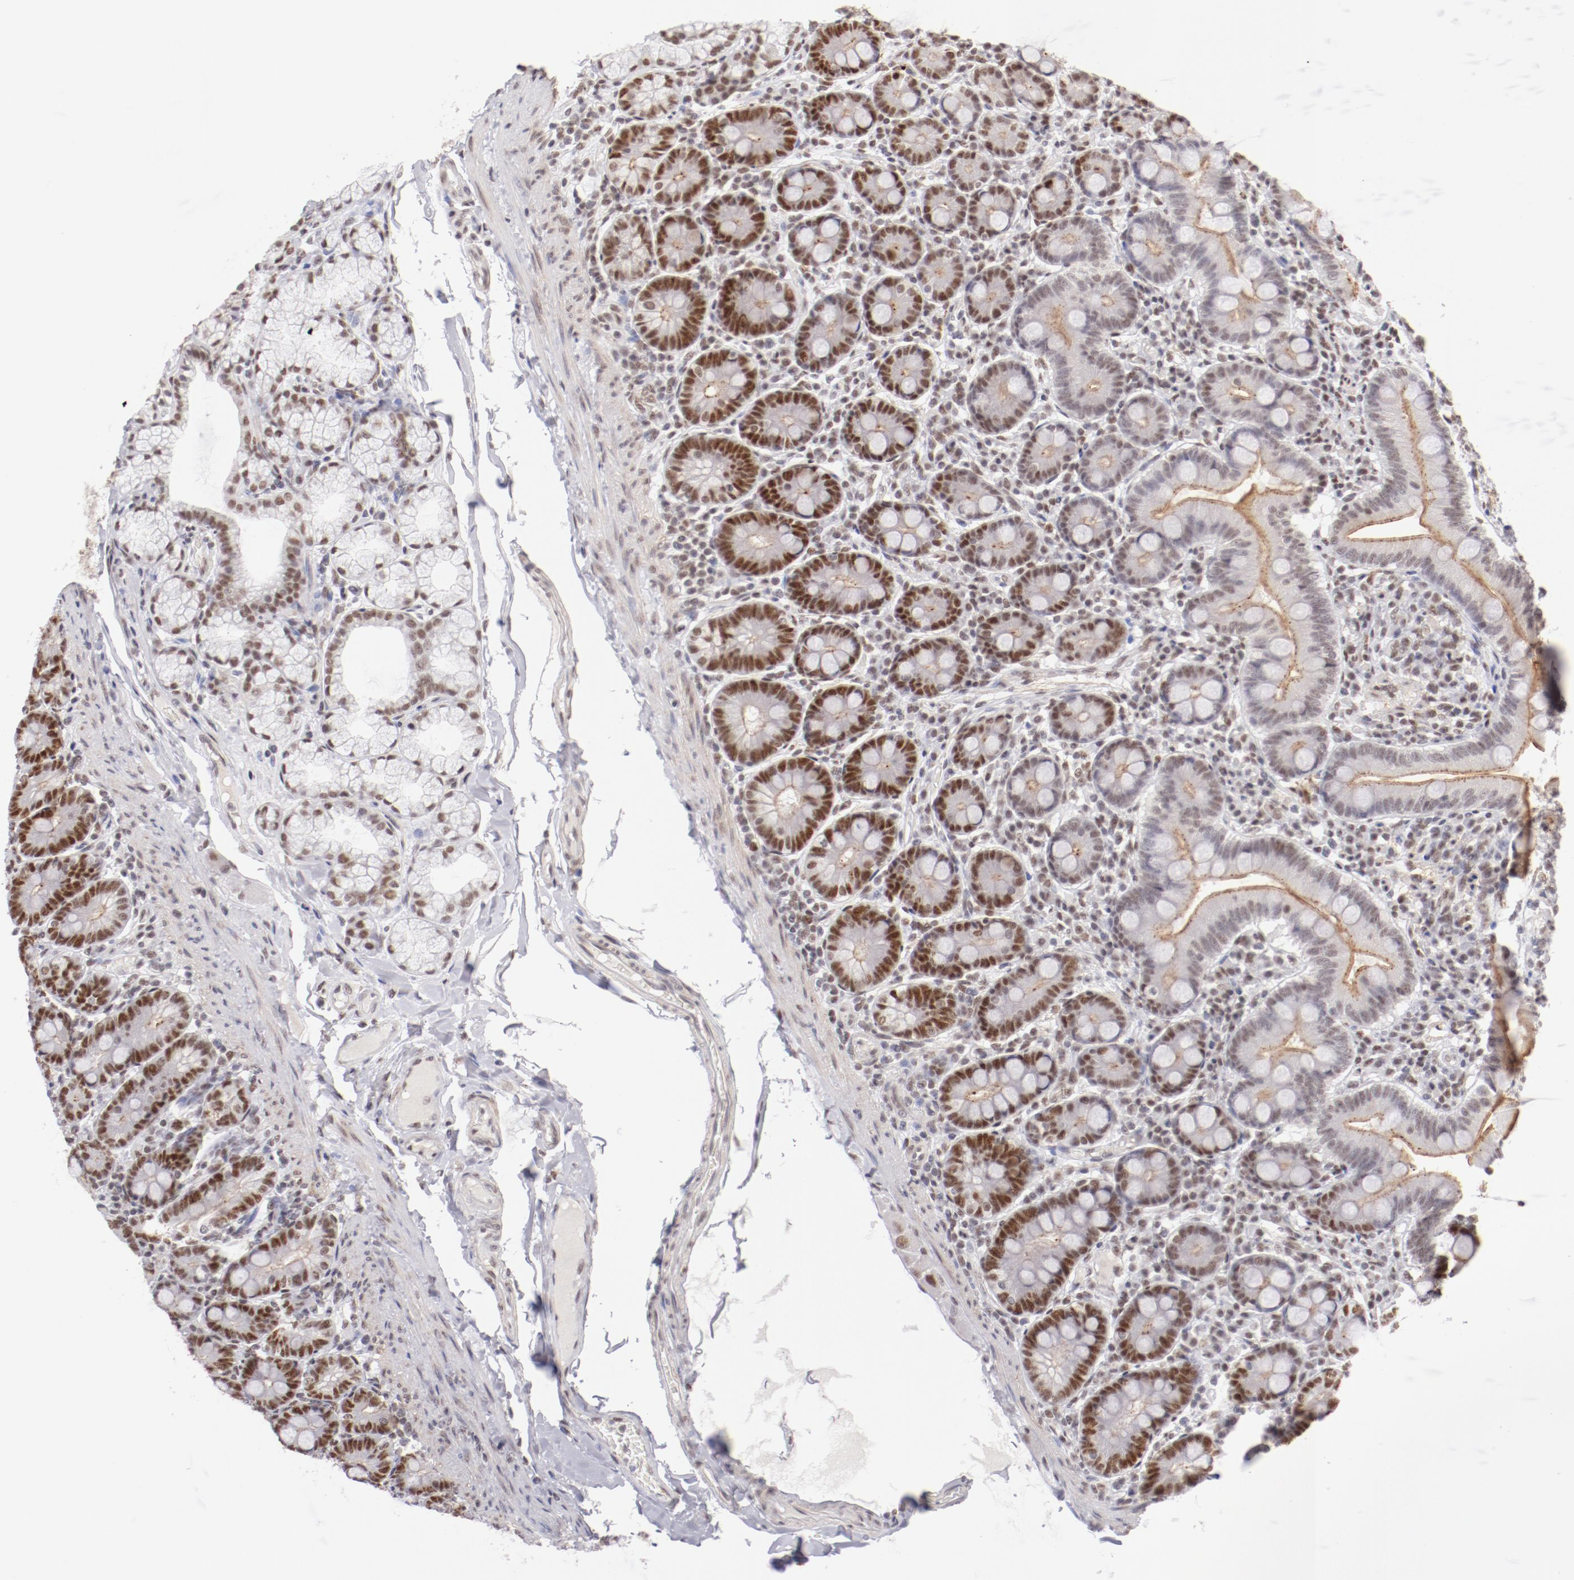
{"staining": {"intensity": "moderate", "quantity": "25%-75%", "location": "cytoplasmic/membranous,nuclear"}, "tissue": "duodenum", "cell_type": "Glandular cells", "image_type": "normal", "snomed": [{"axis": "morphology", "description": "Normal tissue, NOS"}, {"axis": "topography", "description": "Duodenum"}], "caption": "IHC photomicrograph of benign duodenum stained for a protein (brown), which displays medium levels of moderate cytoplasmic/membranous,nuclear expression in approximately 25%-75% of glandular cells.", "gene": "TFAP4", "patient": {"sex": "male", "age": 50}}